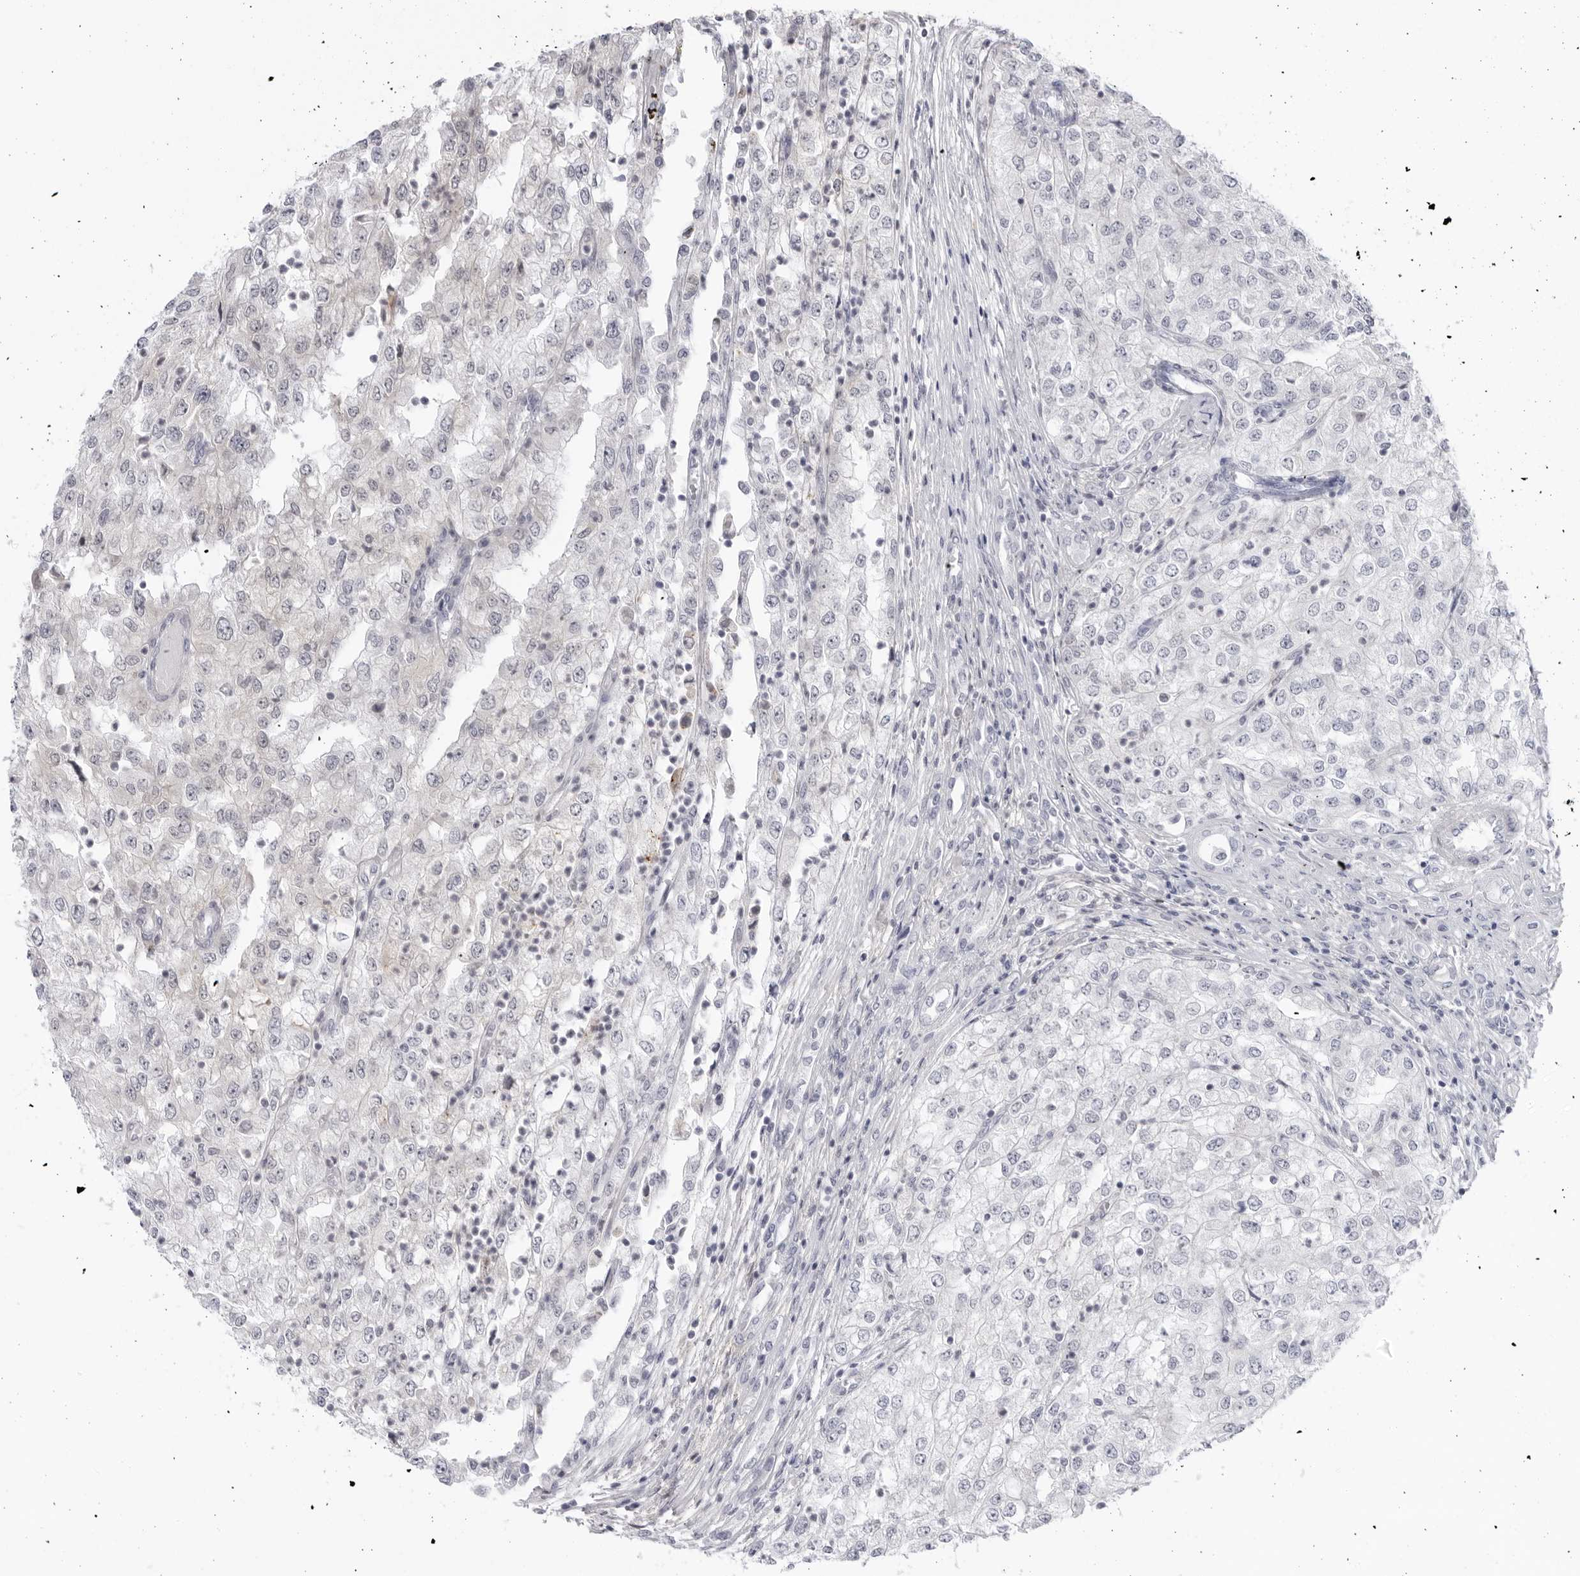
{"staining": {"intensity": "negative", "quantity": "none", "location": "none"}, "tissue": "renal cancer", "cell_type": "Tumor cells", "image_type": "cancer", "snomed": [{"axis": "morphology", "description": "Adenocarcinoma, NOS"}, {"axis": "topography", "description": "Kidney"}], "caption": "A high-resolution photomicrograph shows IHC staining of renal adenocarcinoma, which shows no significant expression in tumor cells.", "gene": "CNBD1", "patient": {"sex": "female", "age": 54}}